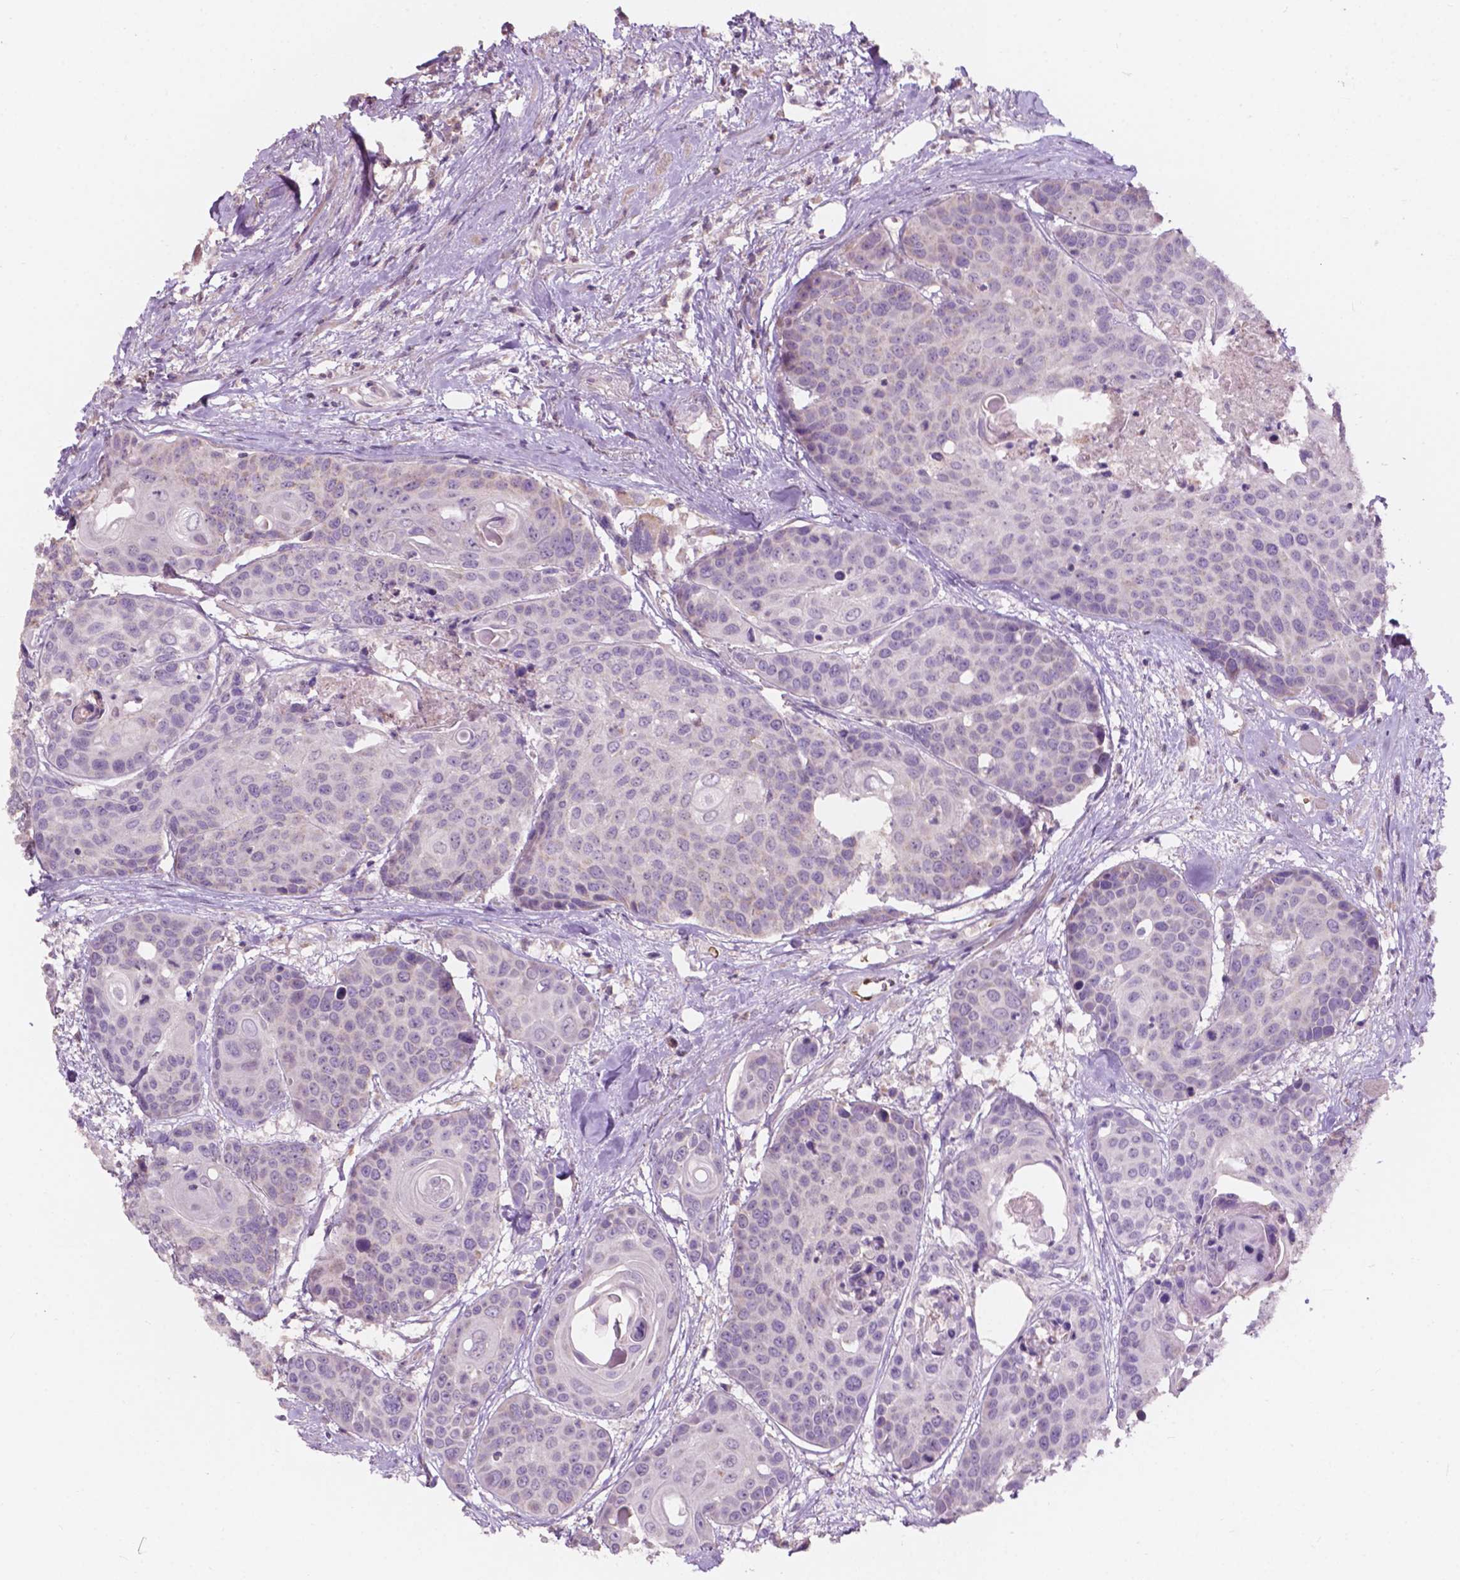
{"staining": {"intensity": "negative", "quantity": "none", "location": "none"}, "tissue": "head and neck cancer", "cell_type": "Tumor cells", "image_type": "cancer", "snomed": [{"axis": "morphology", "description": "Squamous cell carcinoma, NOS"}, {"axis": "topography", "description": "Oral tissue"}, {"axis": "topography", "description": "Head-Neck"}], "caption": "An image of human head and neck squamous cell carcinoma is negative for staining in tumor cells.", "gene": "NDUFS1", "patient": {"sex": "male", "age": 56}}